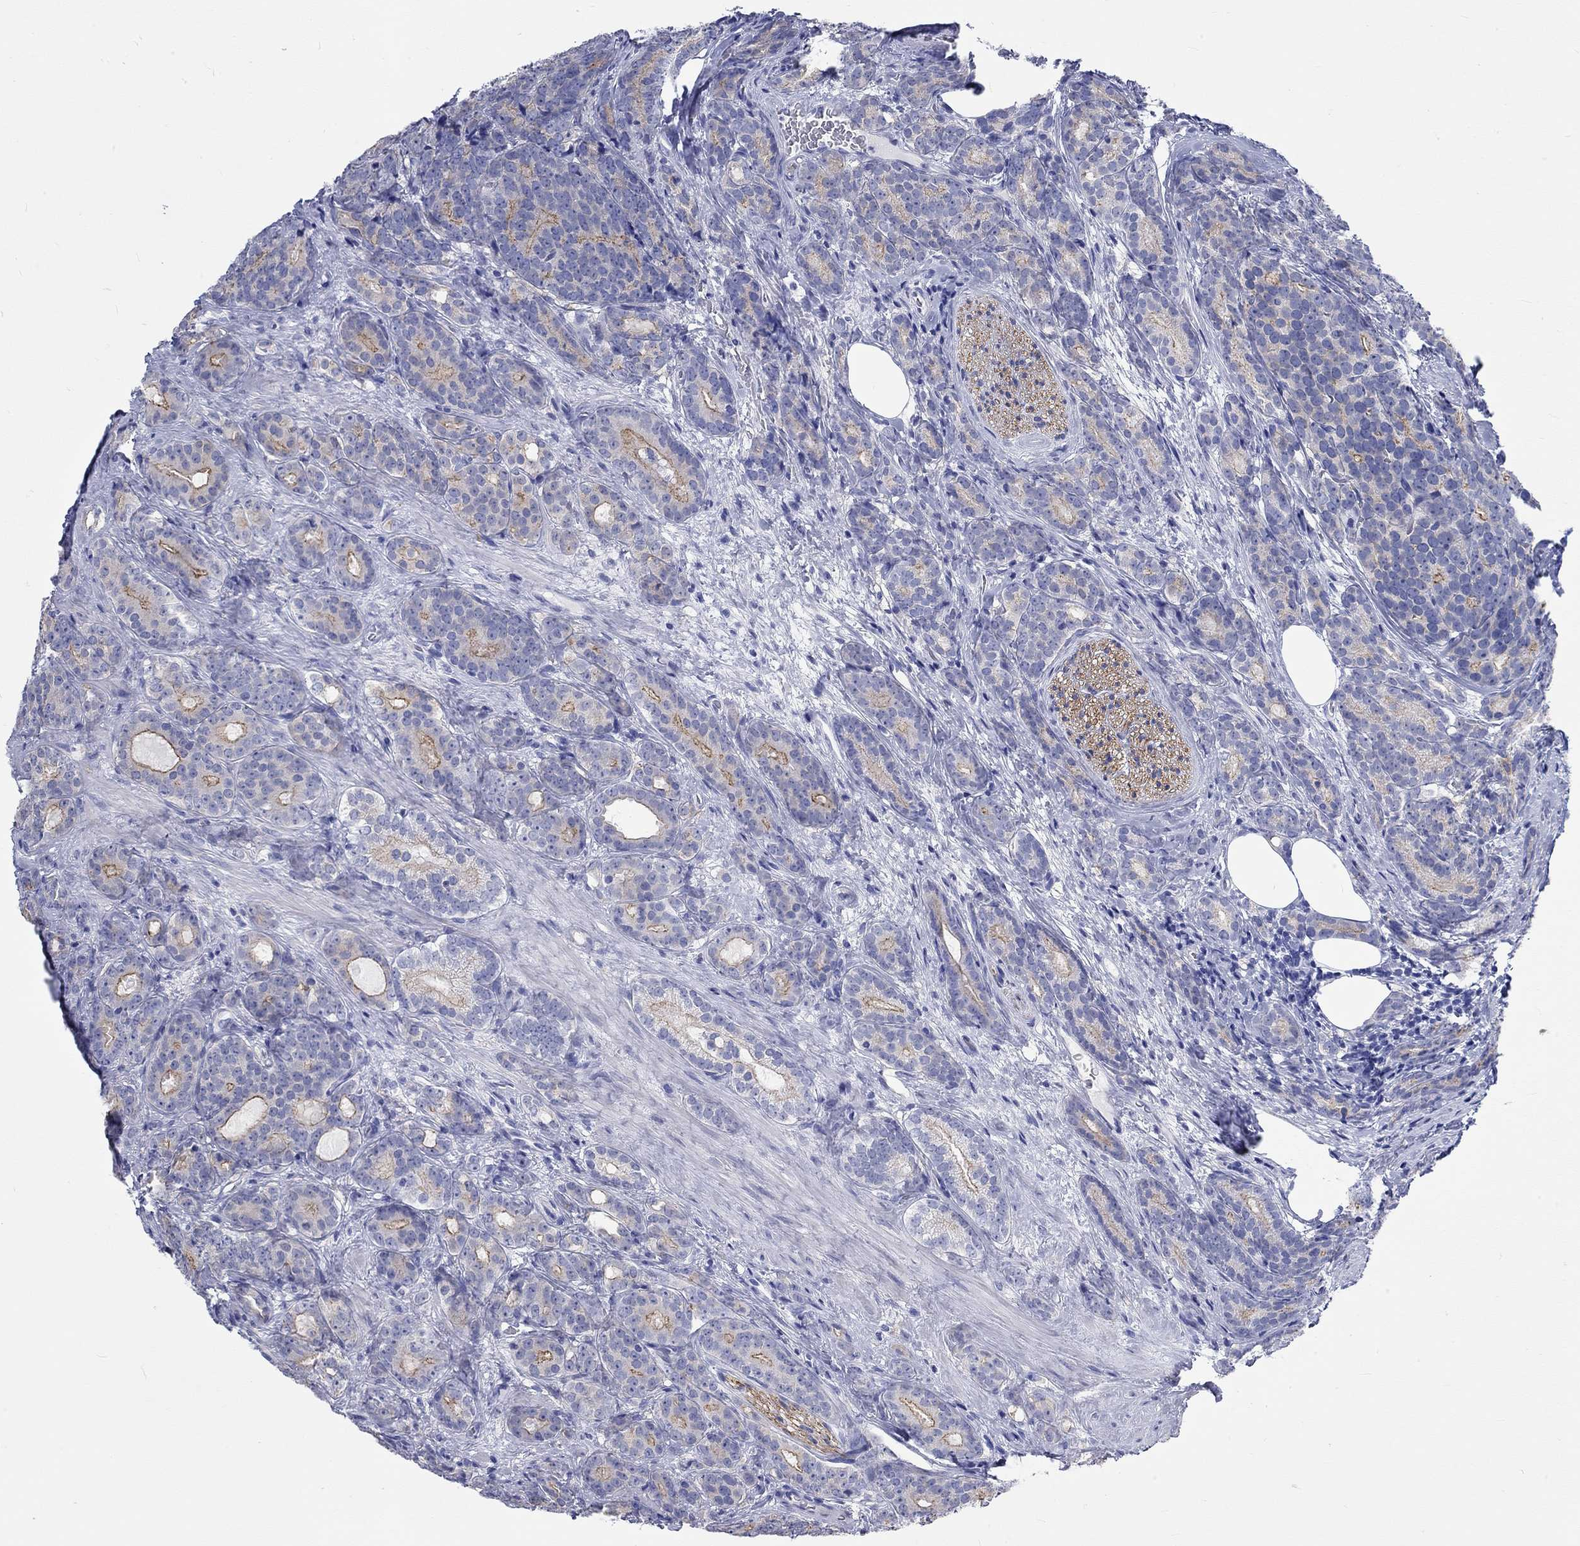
{"staining": {"intensity": "moderate", "quantity": "<25%", "location": "cytoplasmic/membranous"}, "tissue": "prostate cancer", "cell_type": "Tumor cells", "image_type": "cancer", "snomed": [{"axis": "morphology", "description": "Adenocarcinoma, NOS"}, {"axis": "topography", "description": "Prostate"}], "caption": "Immunohistochemistry (IHC) image of human prostate cancer stained for a protein (brown), which reveals low levels of moderate cytoplasmic/membranous staining in about <25% of tumor cells.", "gene": "SPATA9", "patient": {"sex": "male", "age": 71}}